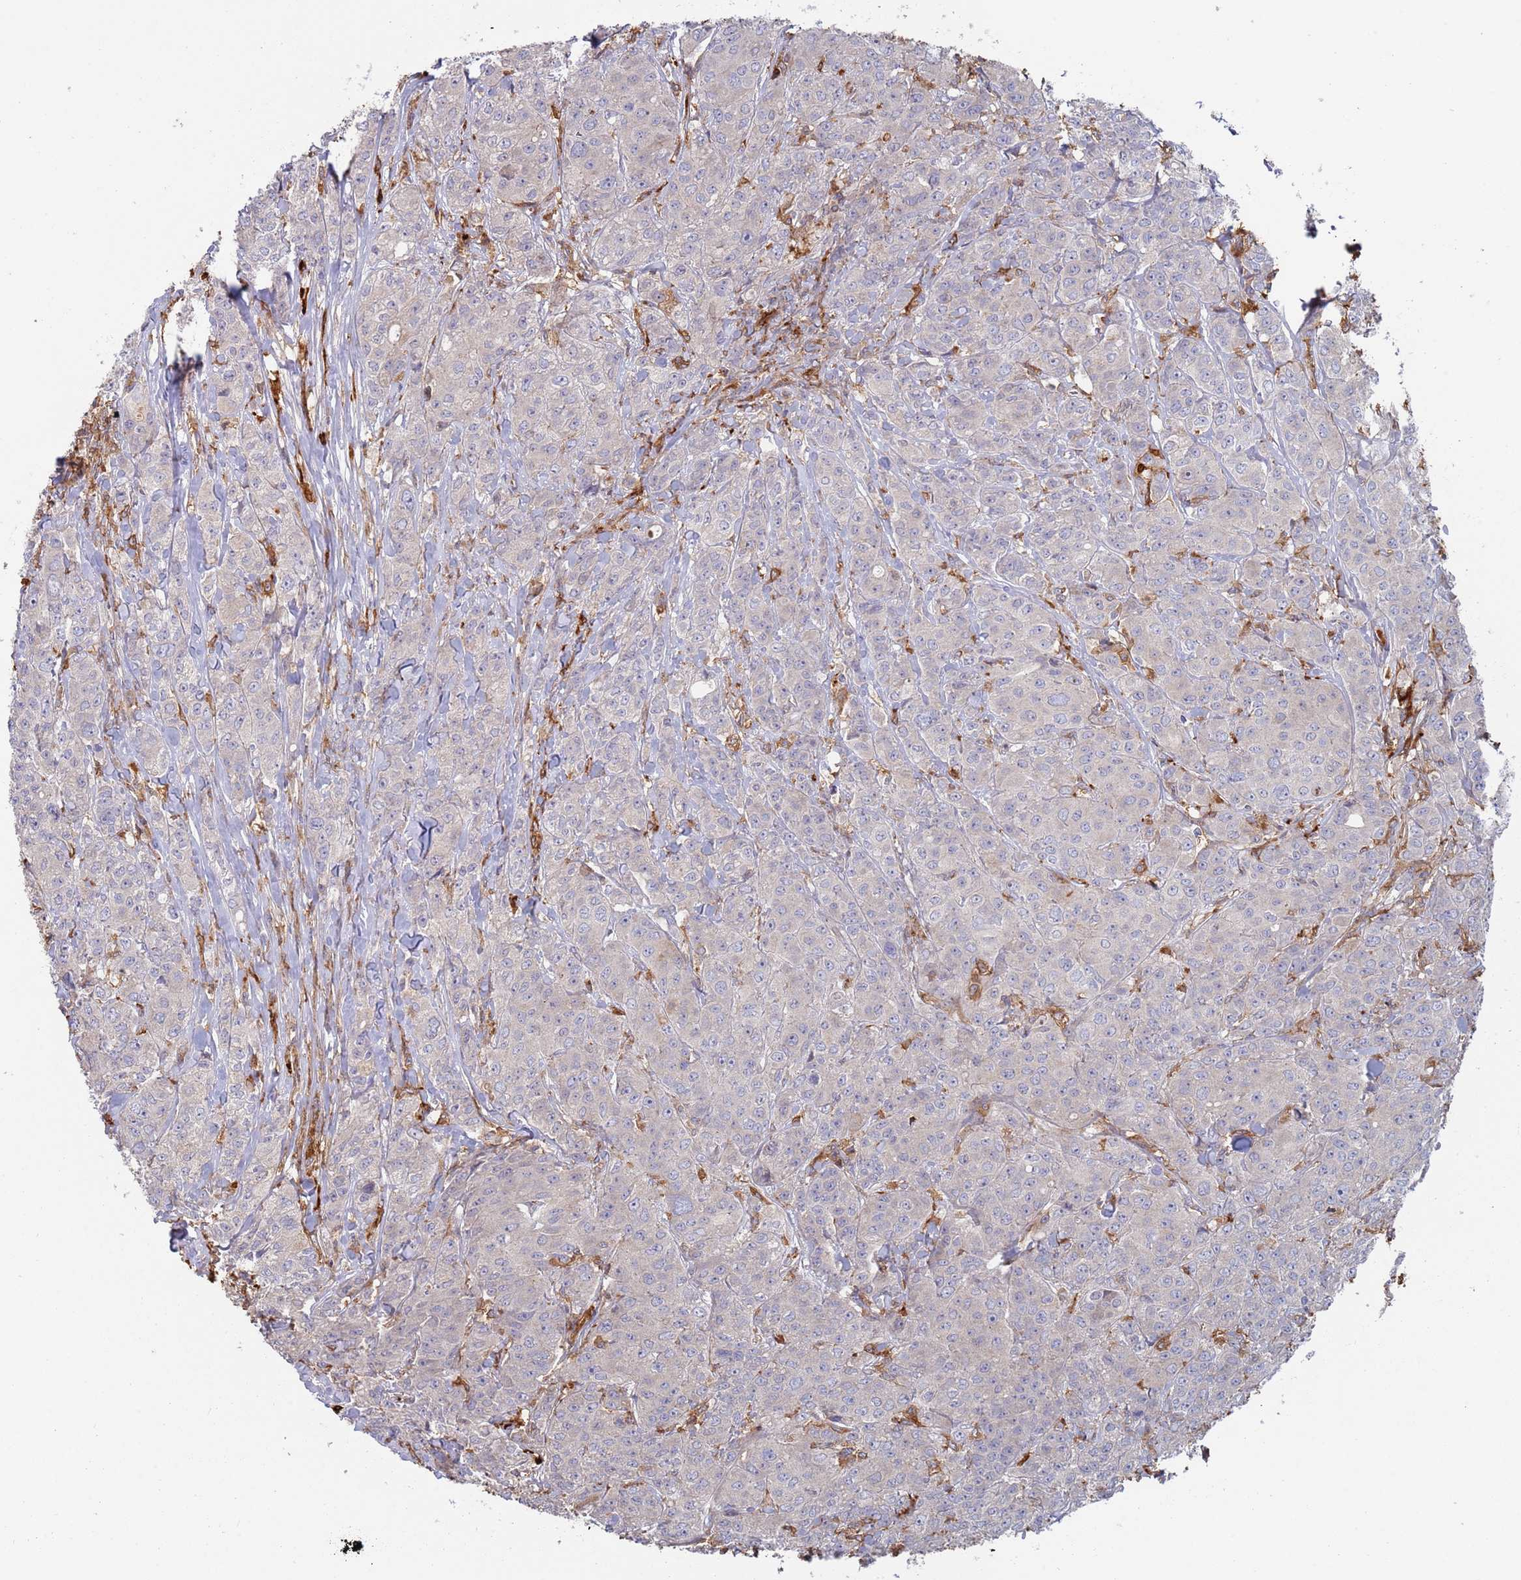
{"staining": {"intensity": "negative", "quantity": "none", "location": "none"}, "tissue": "breast cancer", "cell_type": "Tumor cells", "image_type": "cancer", "snomed": [{"axis": "morphology", "description": "Duct carcinoma"}, {"axis": "topography", "description": "Breast"}], "caption": "A micrograph of human invasive ductal carcinoma (breast) is negative for staining in tumor cells.", "gene": "MALRD1", "patient": {"sex": "female", "age": 43}}